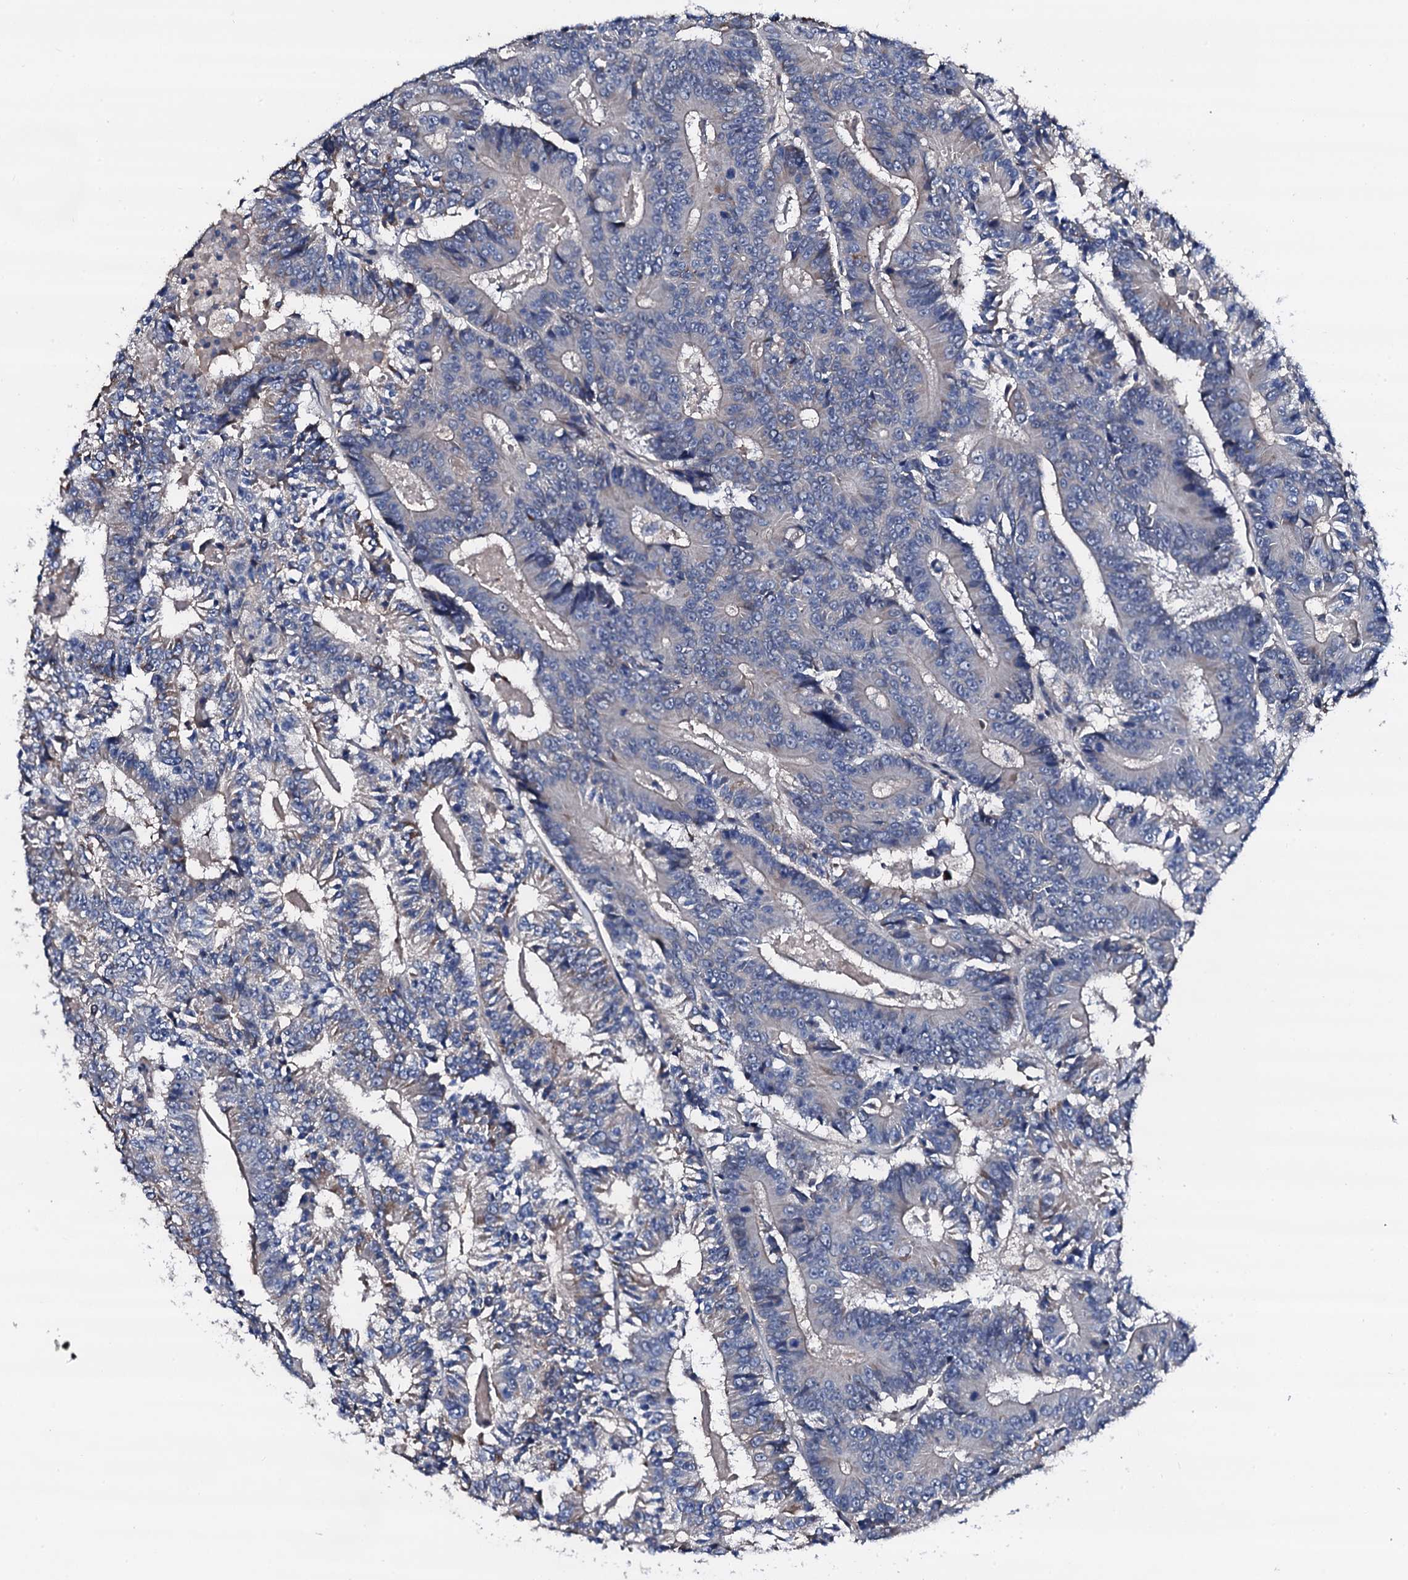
{"staining": {"intensity": "negative", "quantity": "none", "location": "none"}, "tissue": "colorectal cancer", "cell_type": "Tumor cells", "image_type": "cancer", "snomed": [{"axis": "morphology", "description": "Adenocarcinoma, NOS"}, {"axis": "topography", "description": "Colon"}], "caption": "An image of human colorectal cancer is negative for staining in tumor cells.", "gene": "TRAFD1", "patient": {"sex": "male", "age": 83}}